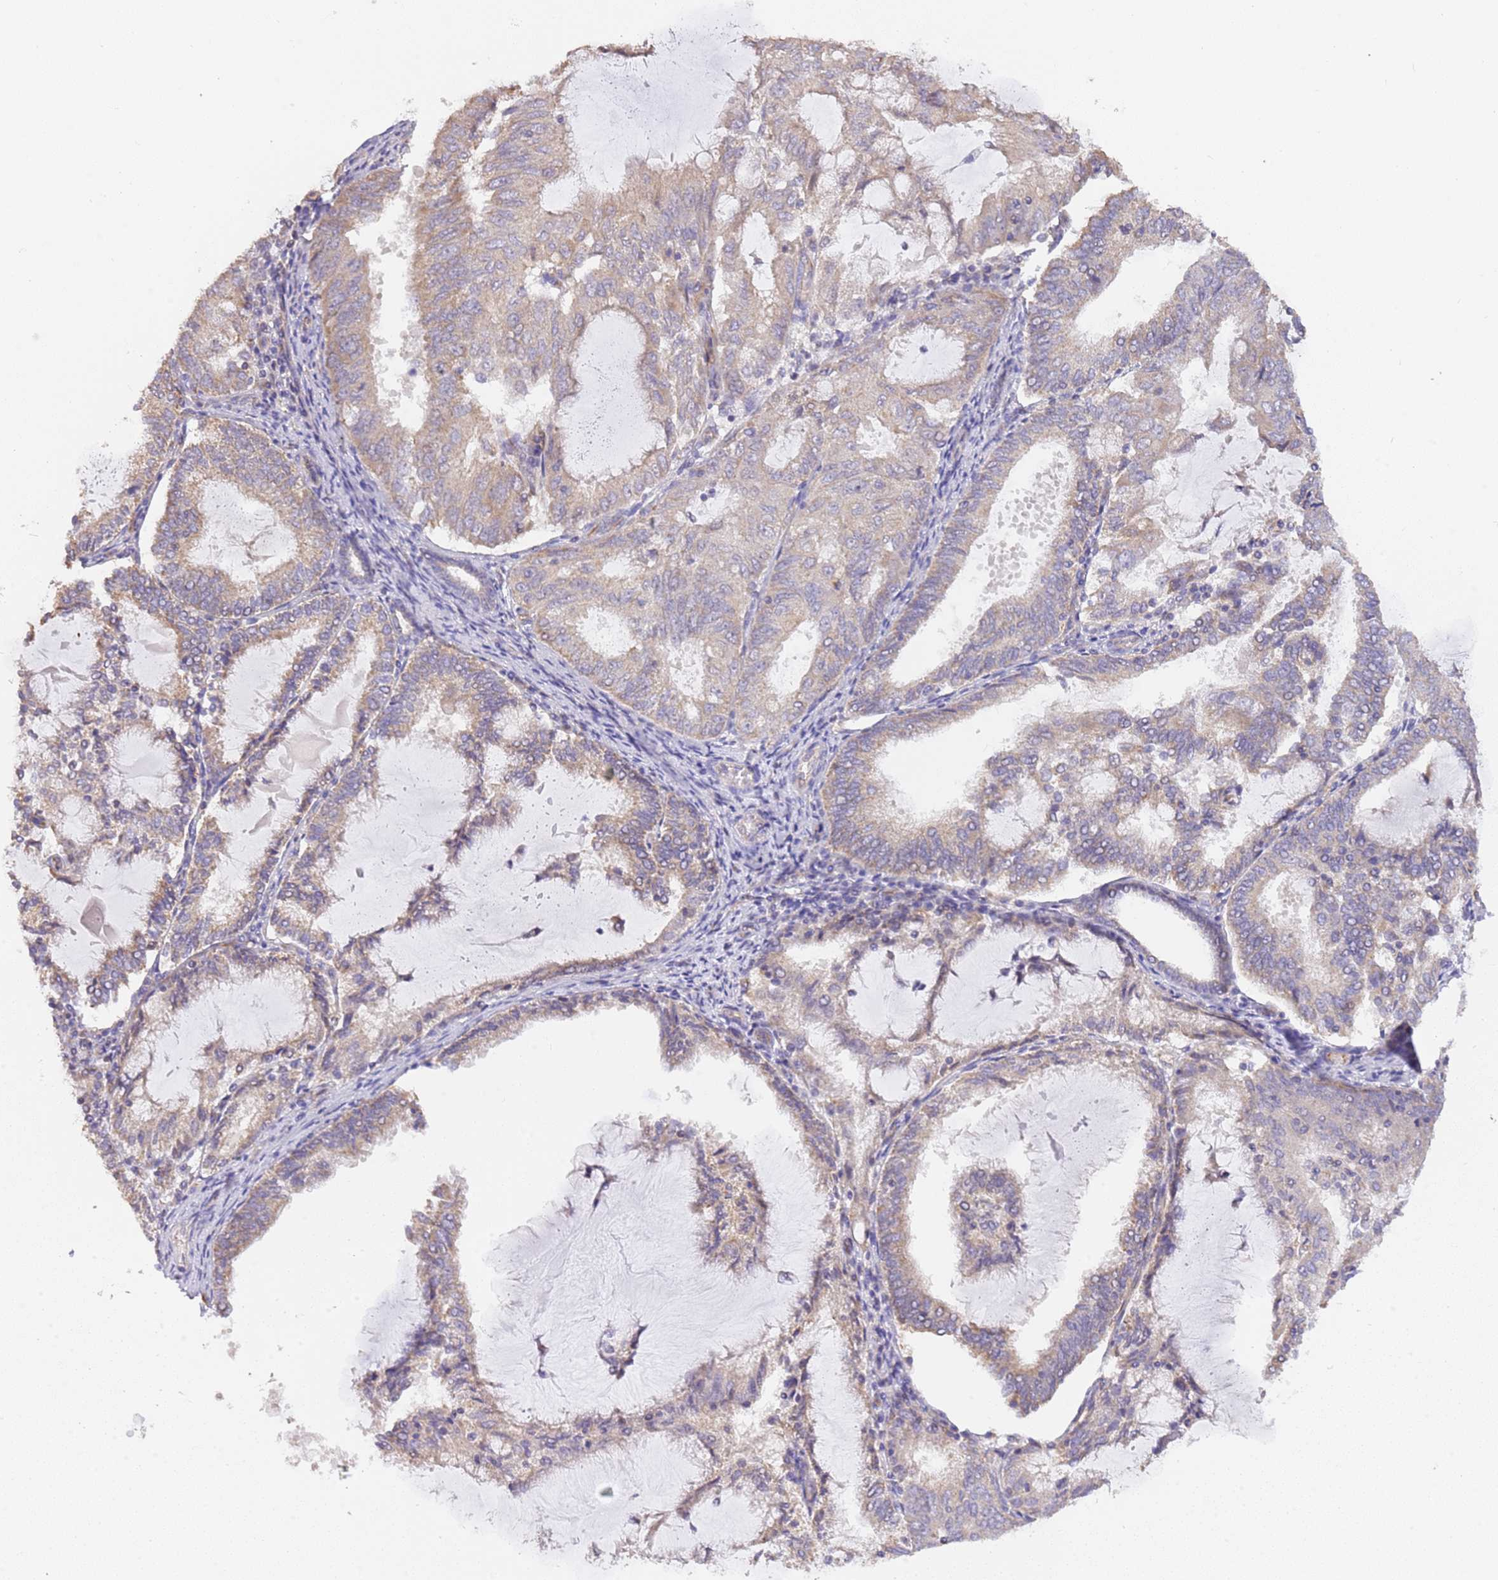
{"staining": {"intensity": "weak", "quantity": ">75%", "location": "cytoplasmic/membranous"}, "tissue": "endometrial cancer", "cell_type": "Tumor cells", "image_type": "cancer", "snomed": [{"axis": "morphology", "description": "Adenocarcinoma, NOS"}, {"axis": "topography", "description": "Endometrium"}], "caption": "Endometrial cancer tissue exhibits weak cytoplasmic/membranous positivity in about >75% of tumor cells, visualized by immunohistochemistry.", "gene": "DOCK9", "patient": {"sex": "female", "age": 81}}